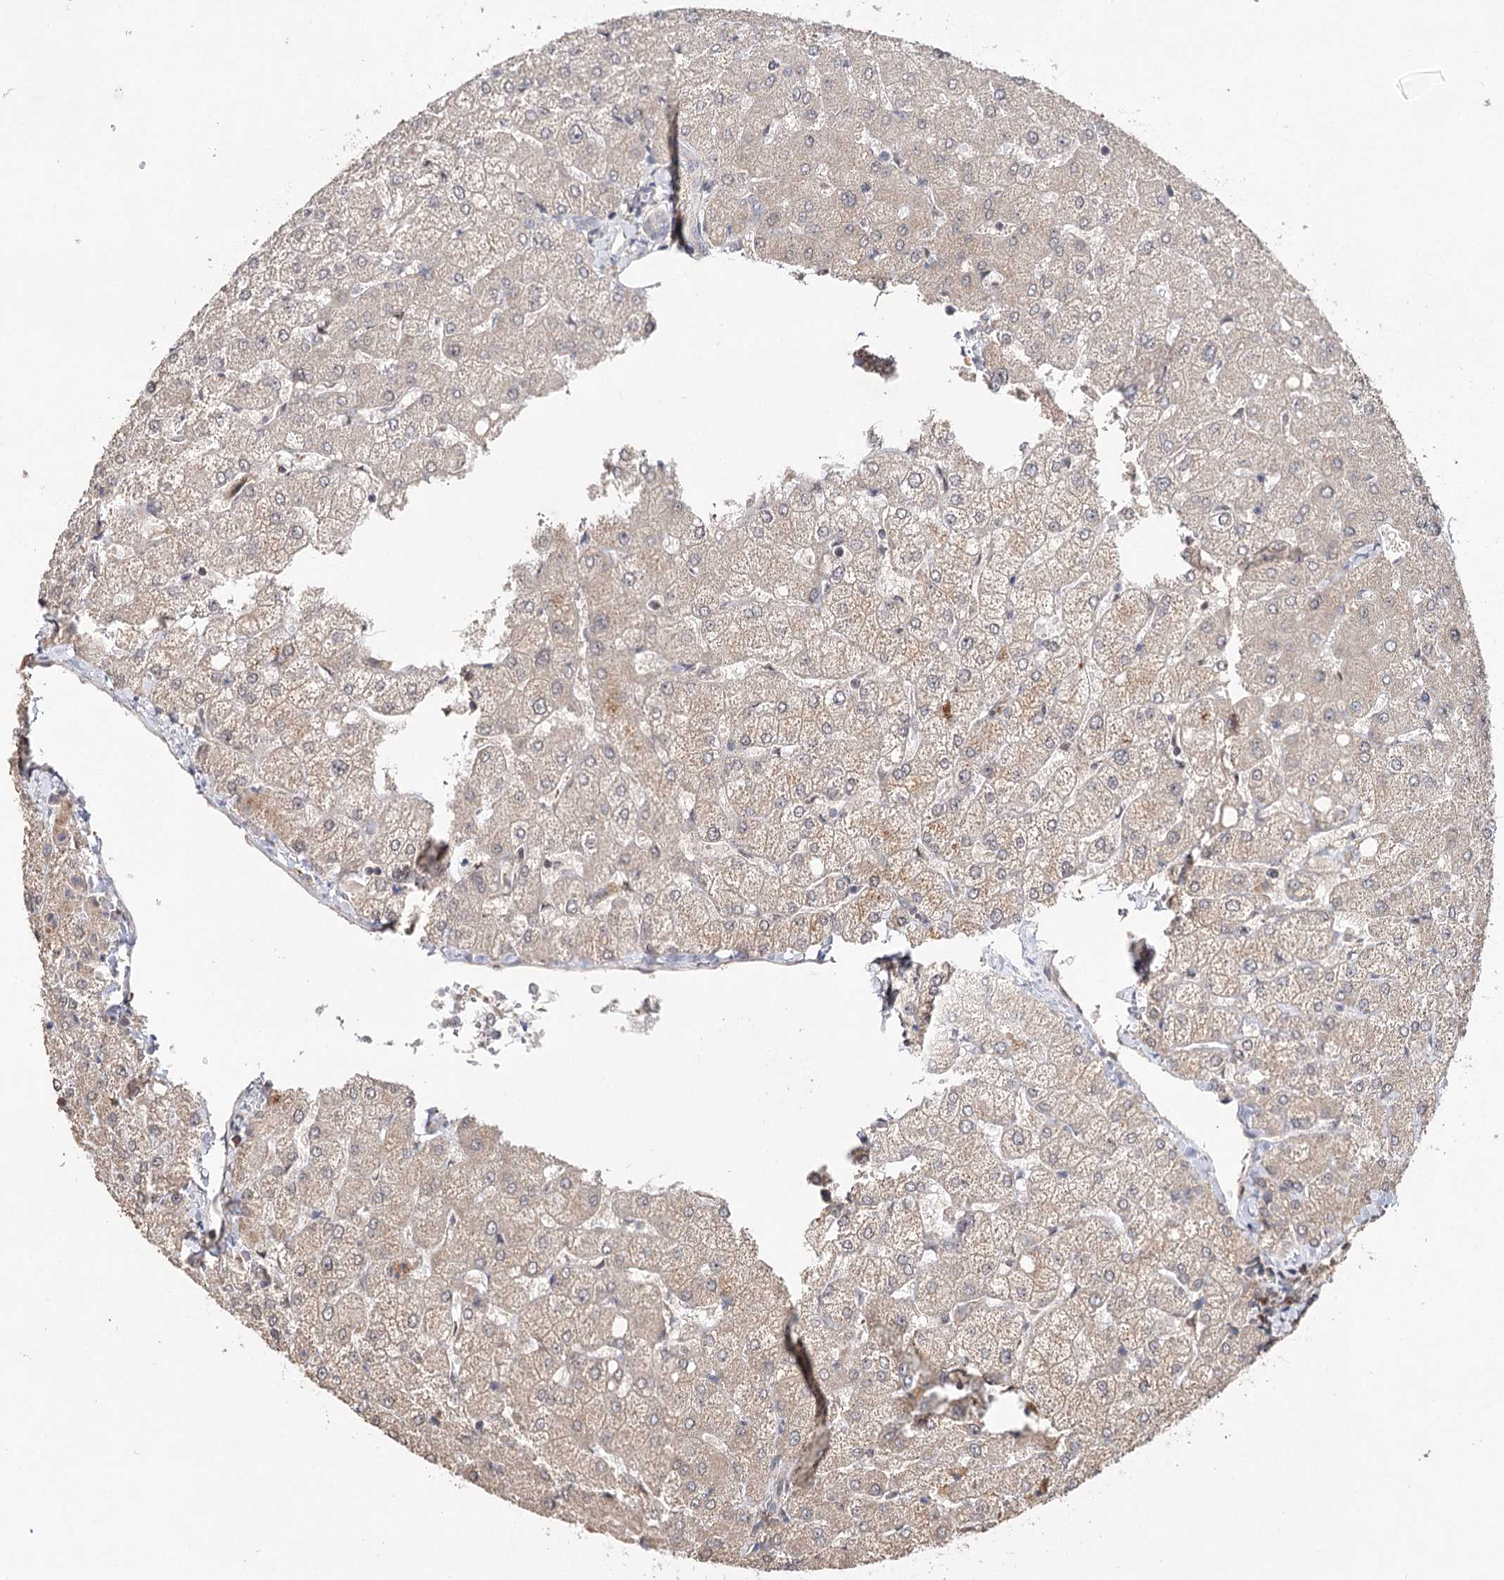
{"staining": {"intensity": "negative", "quantity": "none", "location": "none"}, "tissue": "liver", "cell_type": "Cholangiocytes", "image_type": "normal", "snomed": [{"axis": "morphology", "description": "Normal tissue, NOS"}, {"axis": "topography", "description": "Liver"}], "caption": "Immunohistochemistry image of unremarkable liver stained for a protein (brown), which shows no staining in cholangiocytes. The staining was performed using DAB to visualize the protein expression in brown, while the nuclei were stained in blue with hematoxylin (Magnification: 20x).", "gene": "NOPCHAP1", "patient": {"sex": "female", "age": 54}}